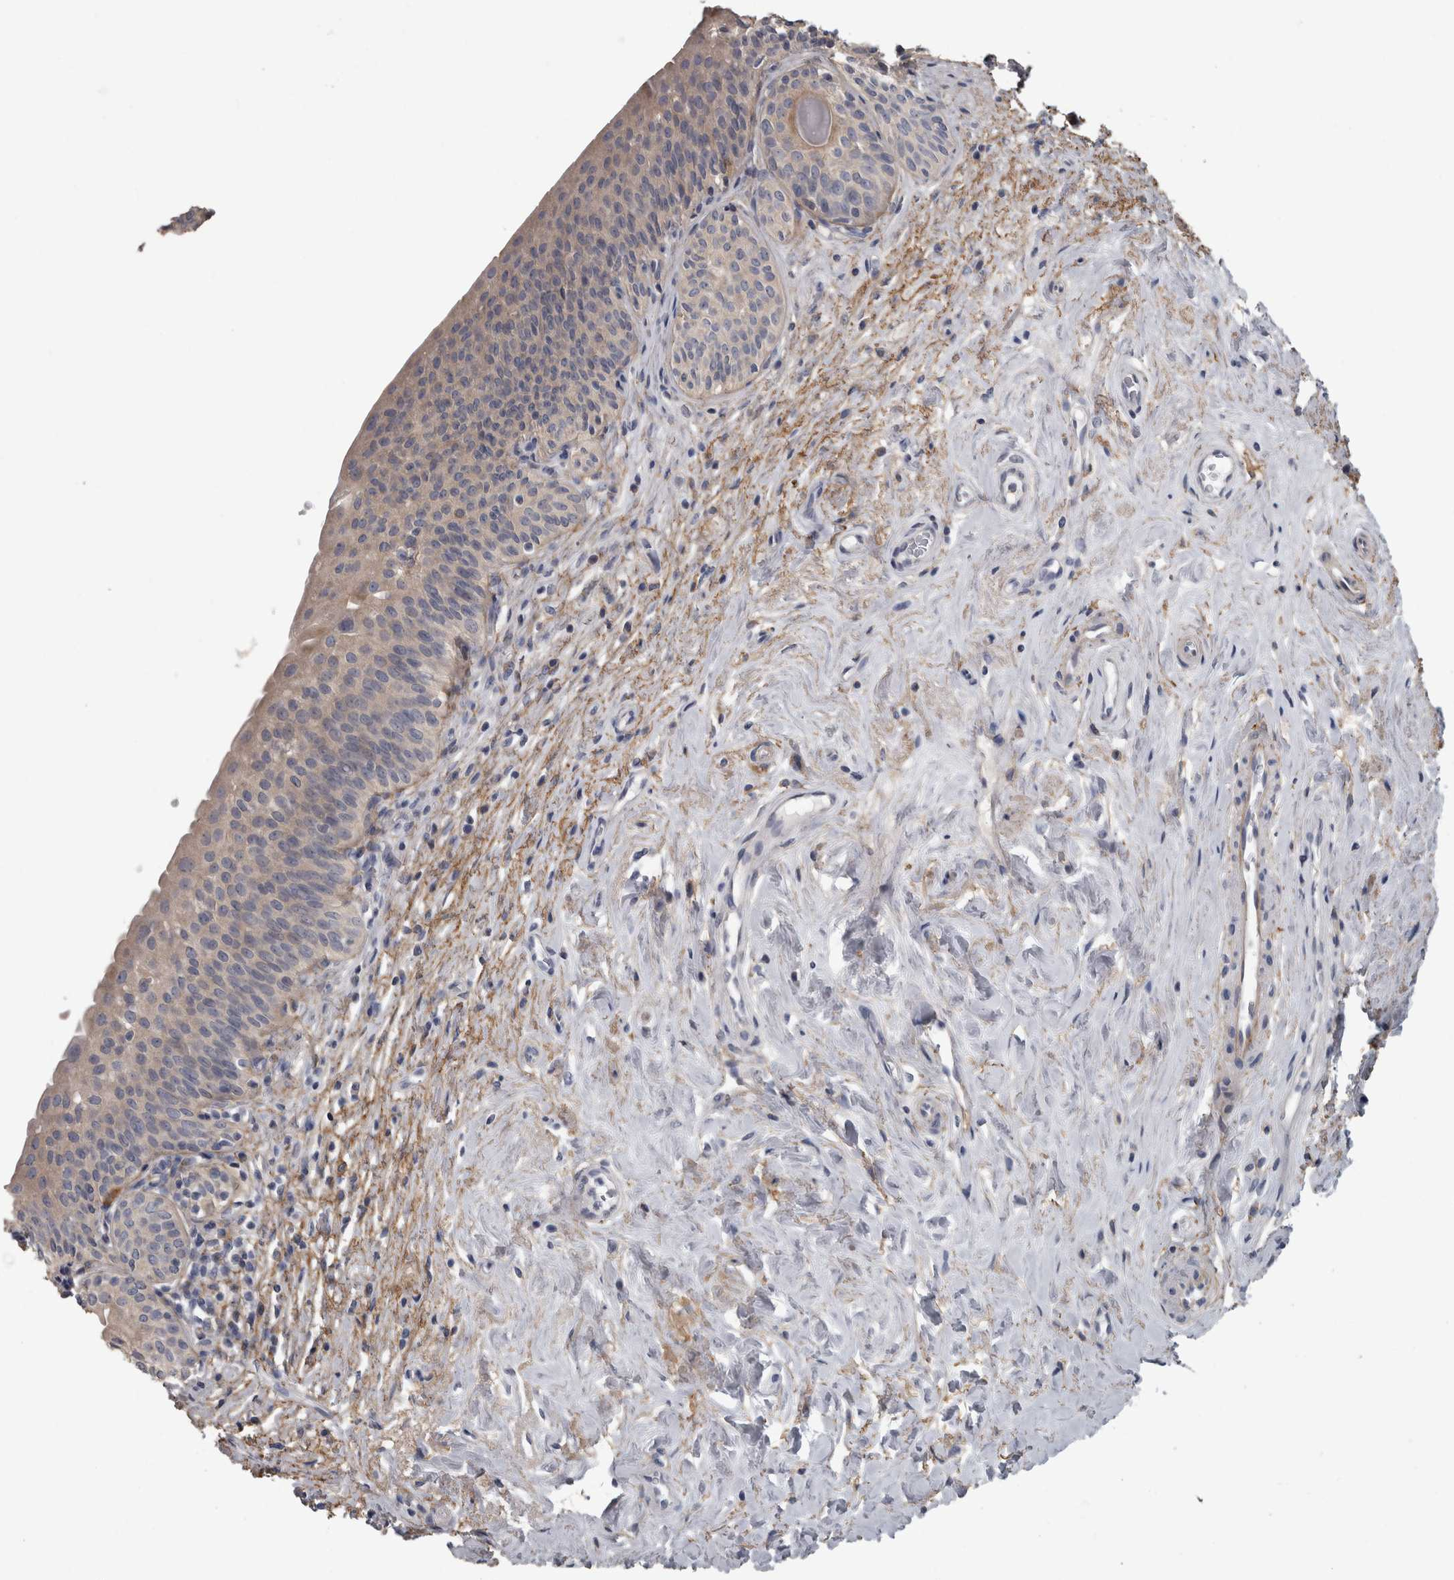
{"staining": {"intensity": "weak", "quantity": "<25%", "location": "cytoplasmic/membranous"}, "tissue": "urinary bladder", "cell_type": "Urothelial cells", "image_type": "normal", "snomed": [{"axis": "morphology", "description": "Normal tissue, NOS"}, {"axis": "topography", "description": "Urinary bladder"}], "caption": "The photomicrograph demonstrates no significant staining in urothelial cells of urinary bladder. (DAB IHC visualized using brightfield microscopy, high magnification).", "gene": "EFEMP2", "patient": {"sex": "male", "age": 83}}